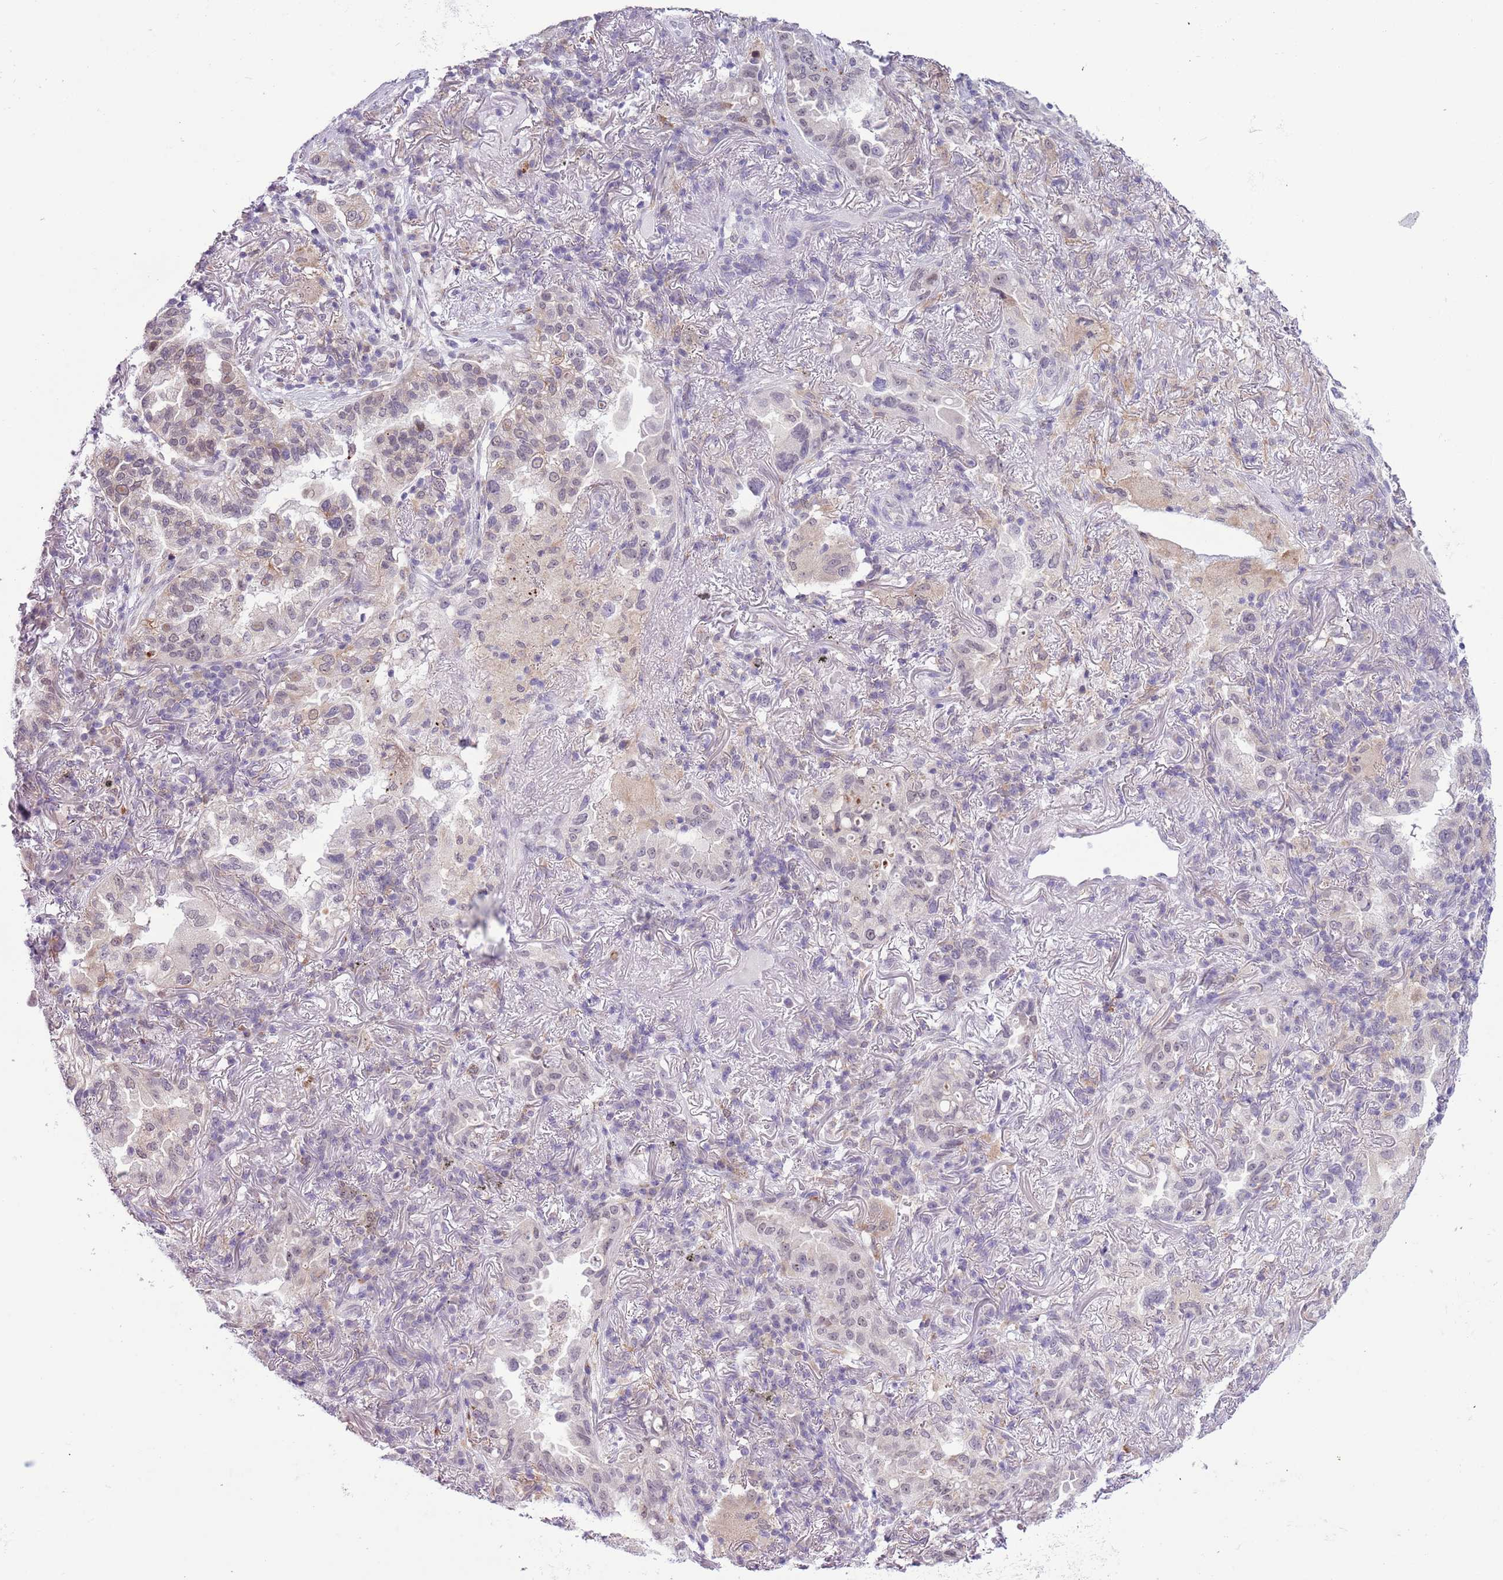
{"staining": {"intensity": "weak", "quantity": "<25%", "location": "cytoplasmic/membranous,nuclear"}, "tissue": "lung cancer", "cell_type": "Tumor cells", "image_type": "cancer", "snomed": [{"axis": "morphology", "description": "Adenocarcinoma, NOS"}, {"axis": "topography", "description": "Lung"}], "caption": "High power microscopy histopathology image of an IHC image of lung cancer, revealing no significant positivity in tumor cells. (DAB (3,3'-diaminobenzidine) IHC with hematoxylin counter stain).", "gene": "ZNF576", "patient": {"sex": "female", "age": 69}}